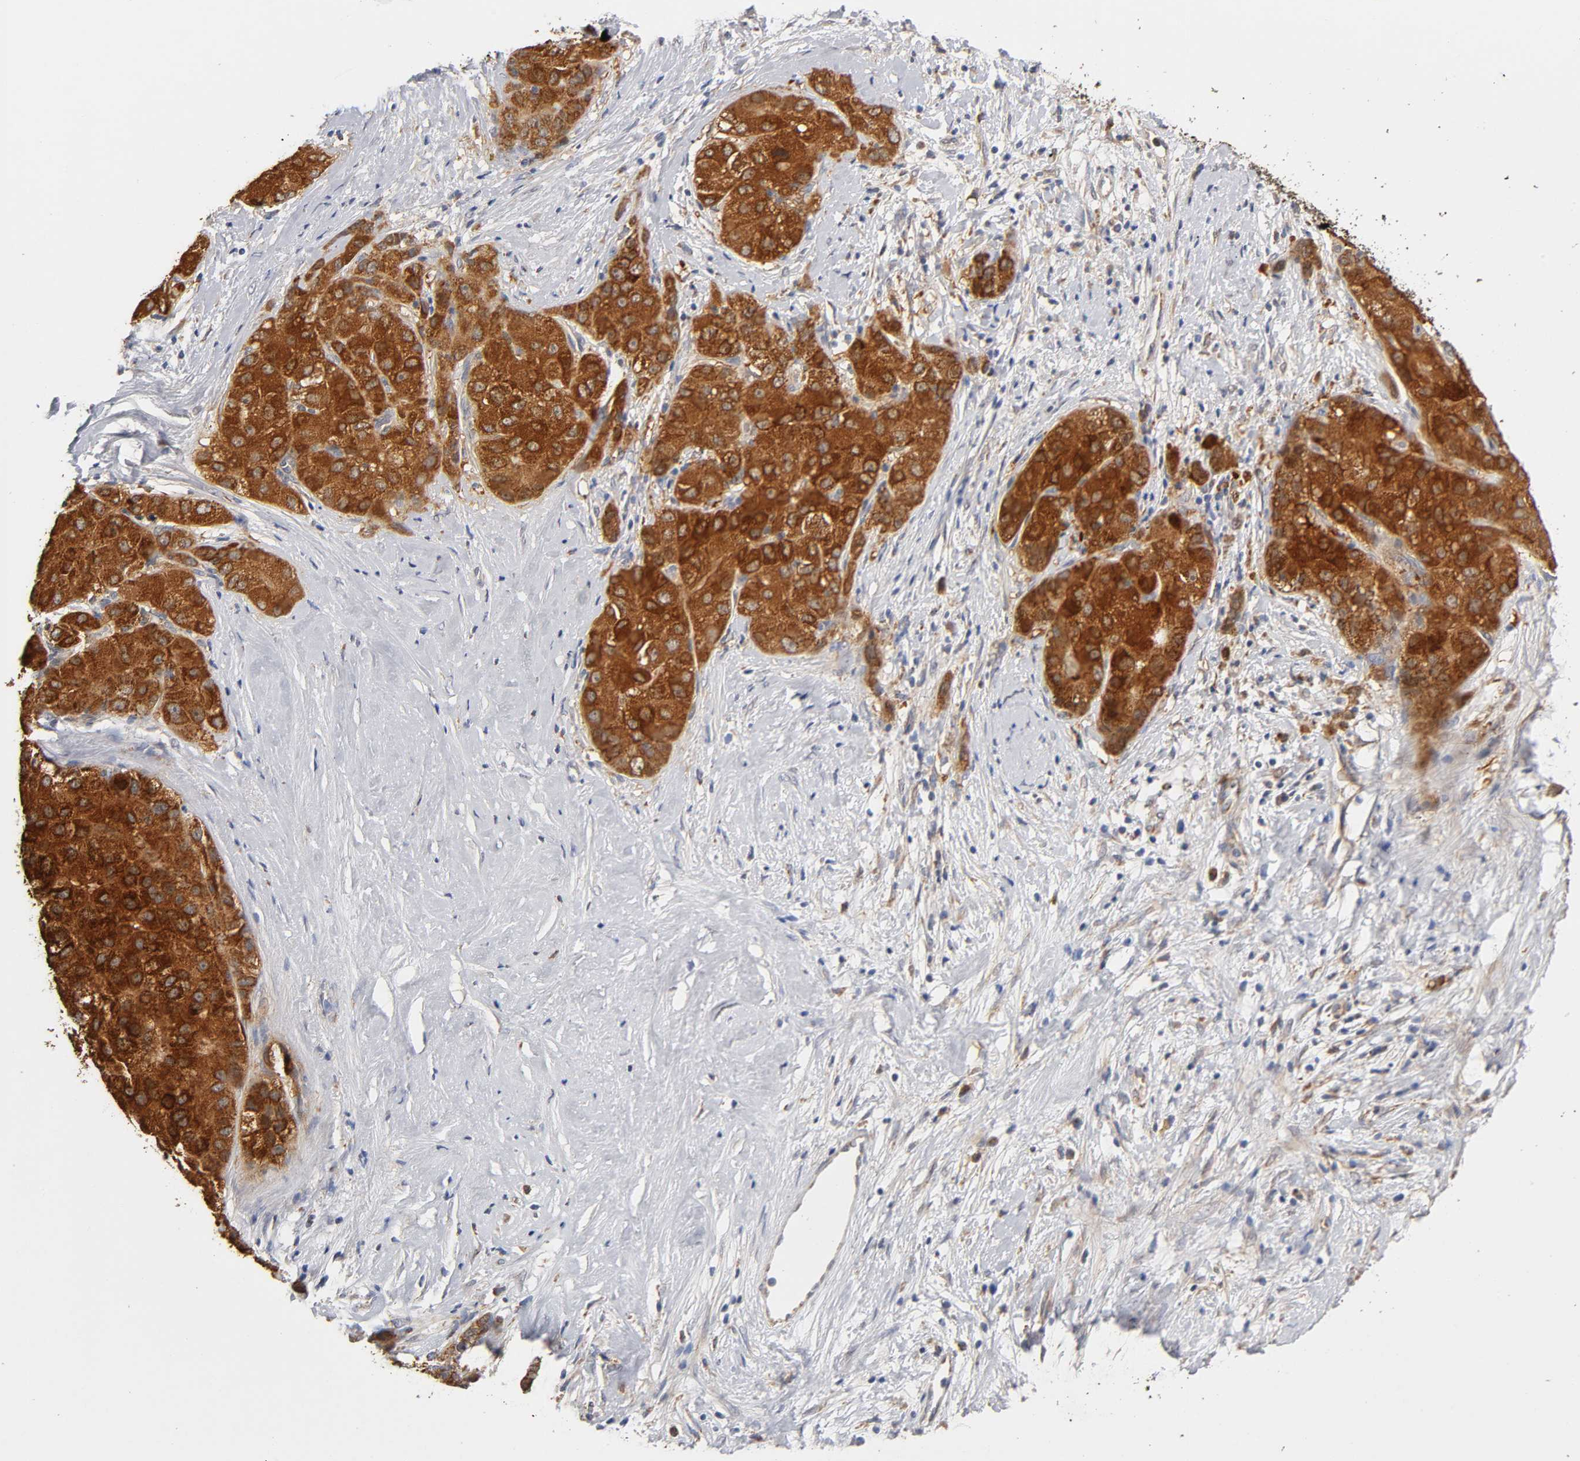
{"staining": {"intensity": "strong", "quantity": ">75%", "location": "cytoplasmic/membranous"}, "tissue": "liver cancer", "cell_type": "Tumor cells", "image_type": "cancer", "snomed": [{"axis": "morphology", "description": "Carcinoma, Hepatocellular, NOS"}, {"axis": "topography", "description": "Liver"}], "caption": "Strong cytoplasmic/membranous expression for a protein is present in about >75% of tumor cells of hepatocellular carcinoma (liver) using immunohistochemistry (IHC).", "gene": "ISG15", "patient": {"sex": "male", "age": 80}}